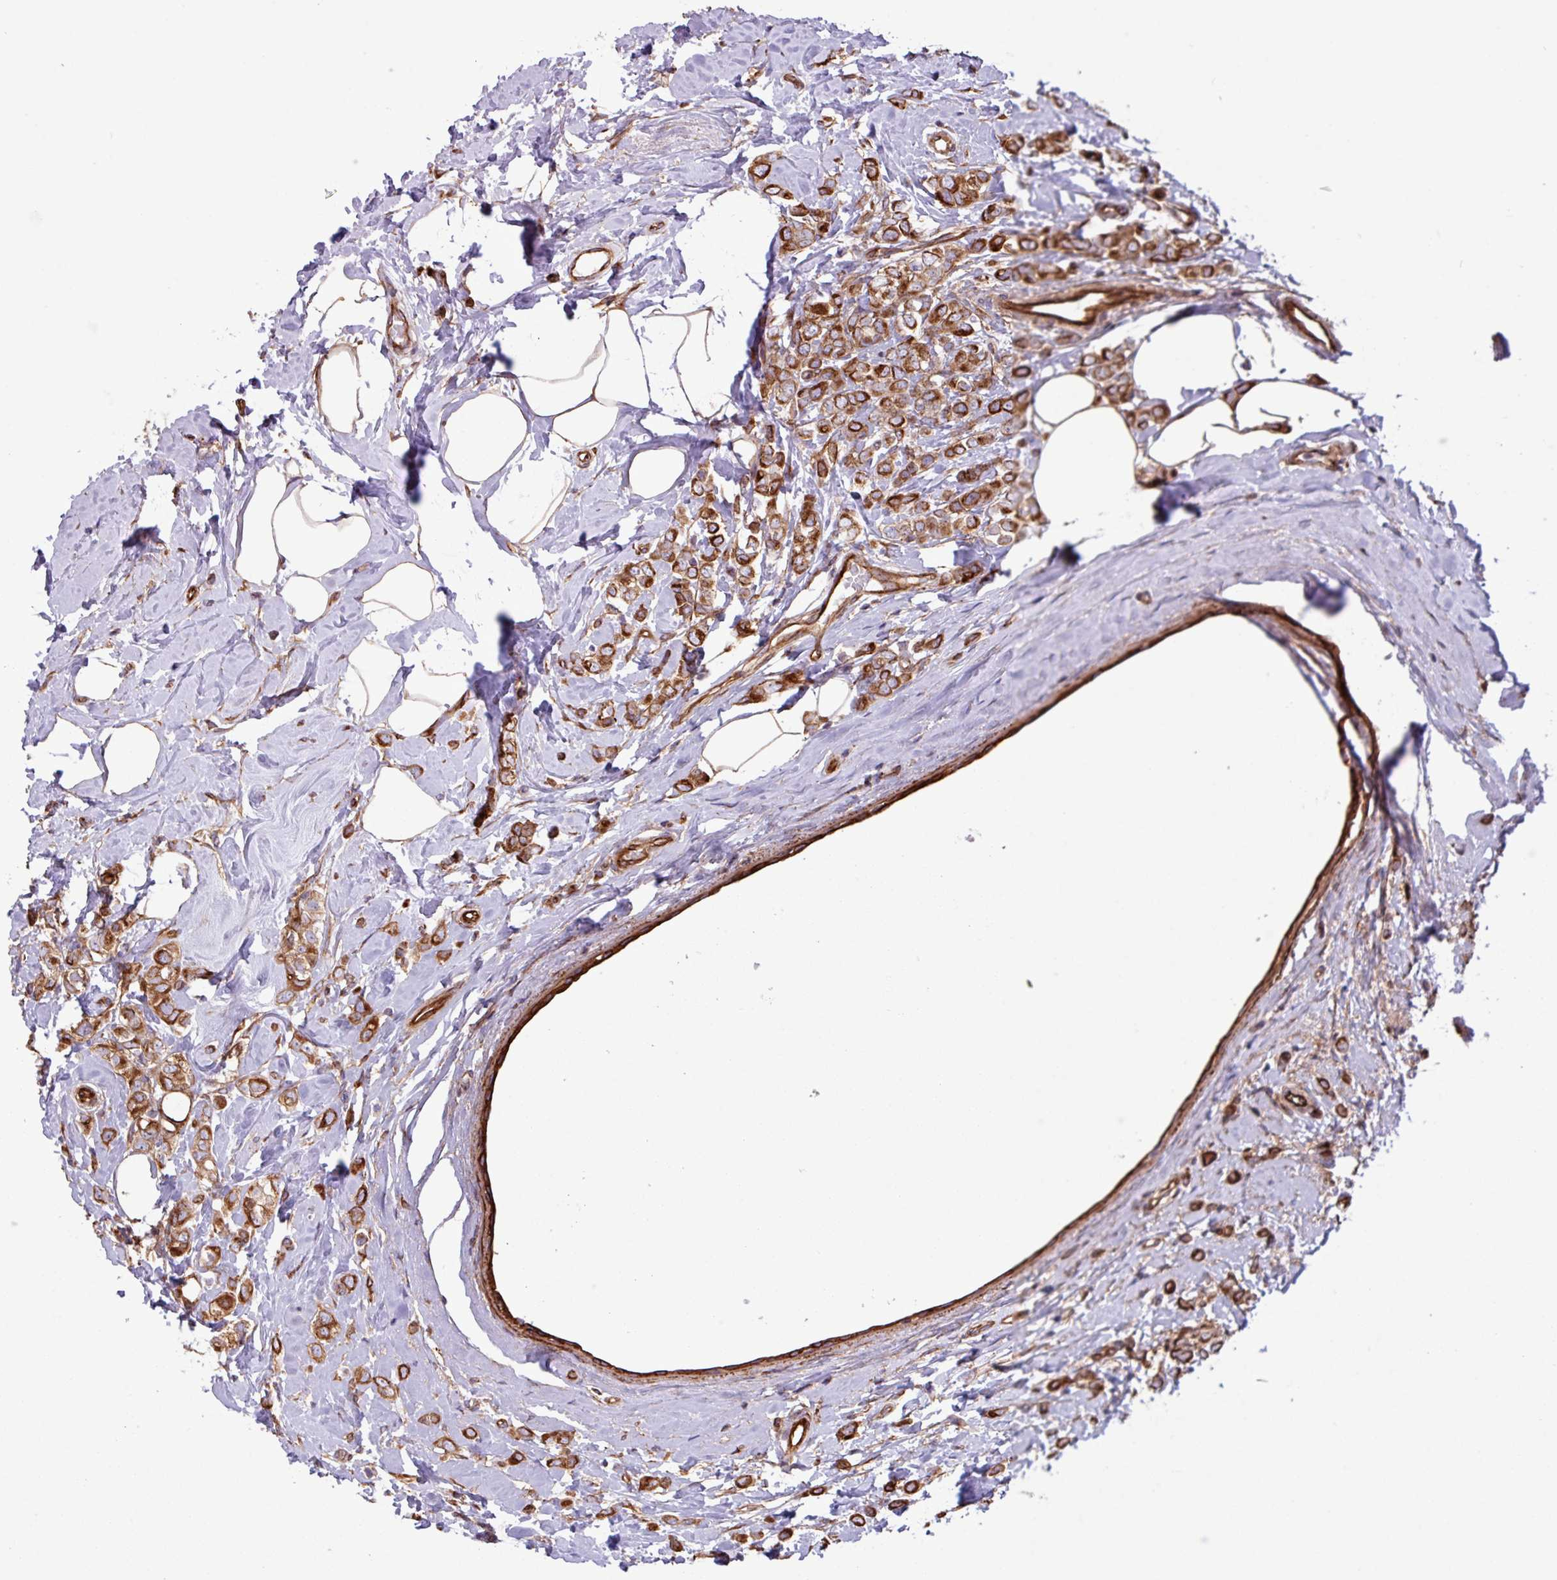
{"staining": {"intensity": "strong", "quantity": ">75%", "location": "cytoplasmic/membranous"}, "tissue": "breast cancer", "cell_type": "Tumor cells", "image_type": "cancer", "snomed": [{"axis": "morphology", "description": "Lobular carcinoma"}, {"axis": "topography", "description": "Breast"}], "caption": "IHC image of neoplastic tissue: lobular carcinoma (breast) stained using immunohistochemistry displays high levels of strong protein expression localized specifically in the cytoplasmic/membranous of tumor cells, appearing as a cytoplasmic/membranous brown color.", "gene": "ZNF300", "patient": {"sex": "female", "age": 47}}